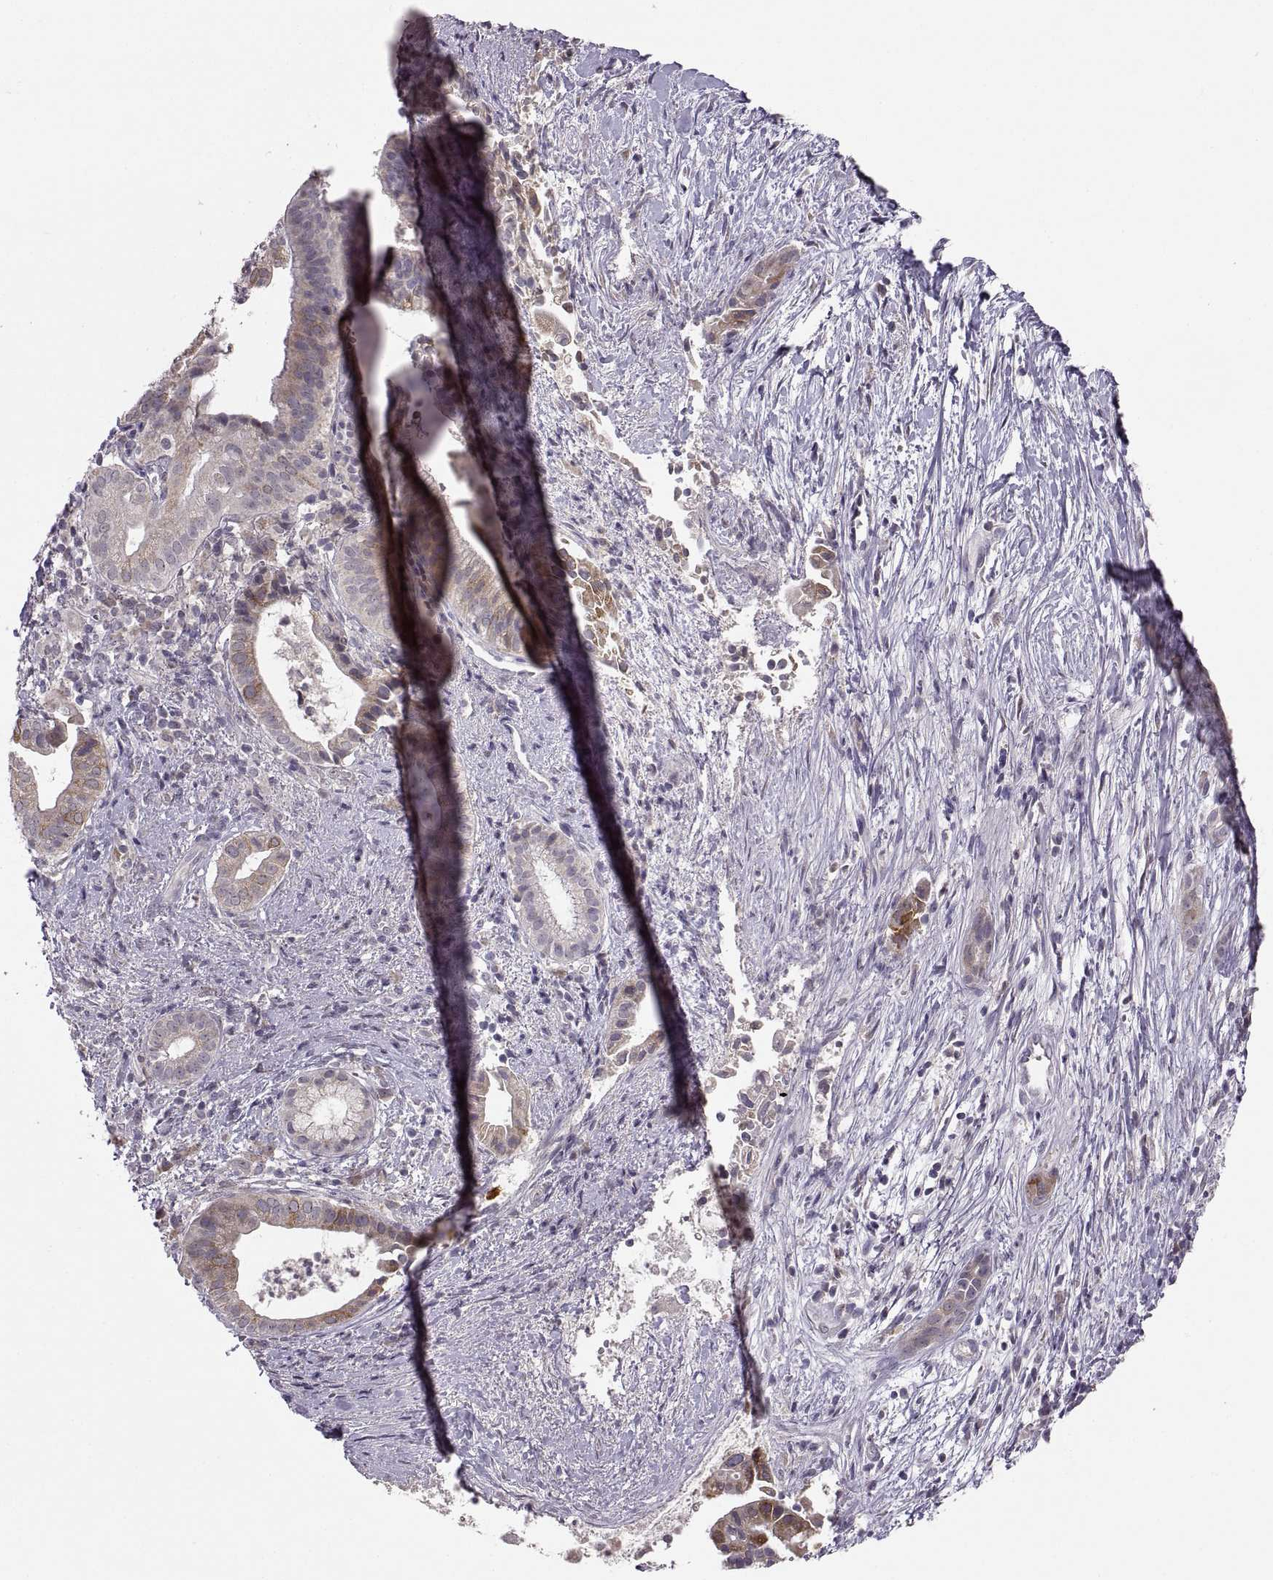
{"staining": {"intensity": "moderate", "quantity": ">75%", "location": "cytoplasmic/membranous"}, "tissue": "pancreatic cancer", "cell_type": "Tumor cells", "image_type": "cancer", "snomed": [{"axis": "morphology", "description": "Adenocarcinoma, NOS"}, {"axis": "topography", "description": "Pancreas"}], "caption": "Immunohistochemical staining of human pancreatic adenocarcinoma demonstrates medium levels of moderate cytoplasmic/membranous protein positivity in approximately >75% of tumor cells. Immunohistochemistry stains the protein in brown and the nuclei are stained blue.", "gene": "HMGCR", "patient": {"sex": "male", "age": 61}}